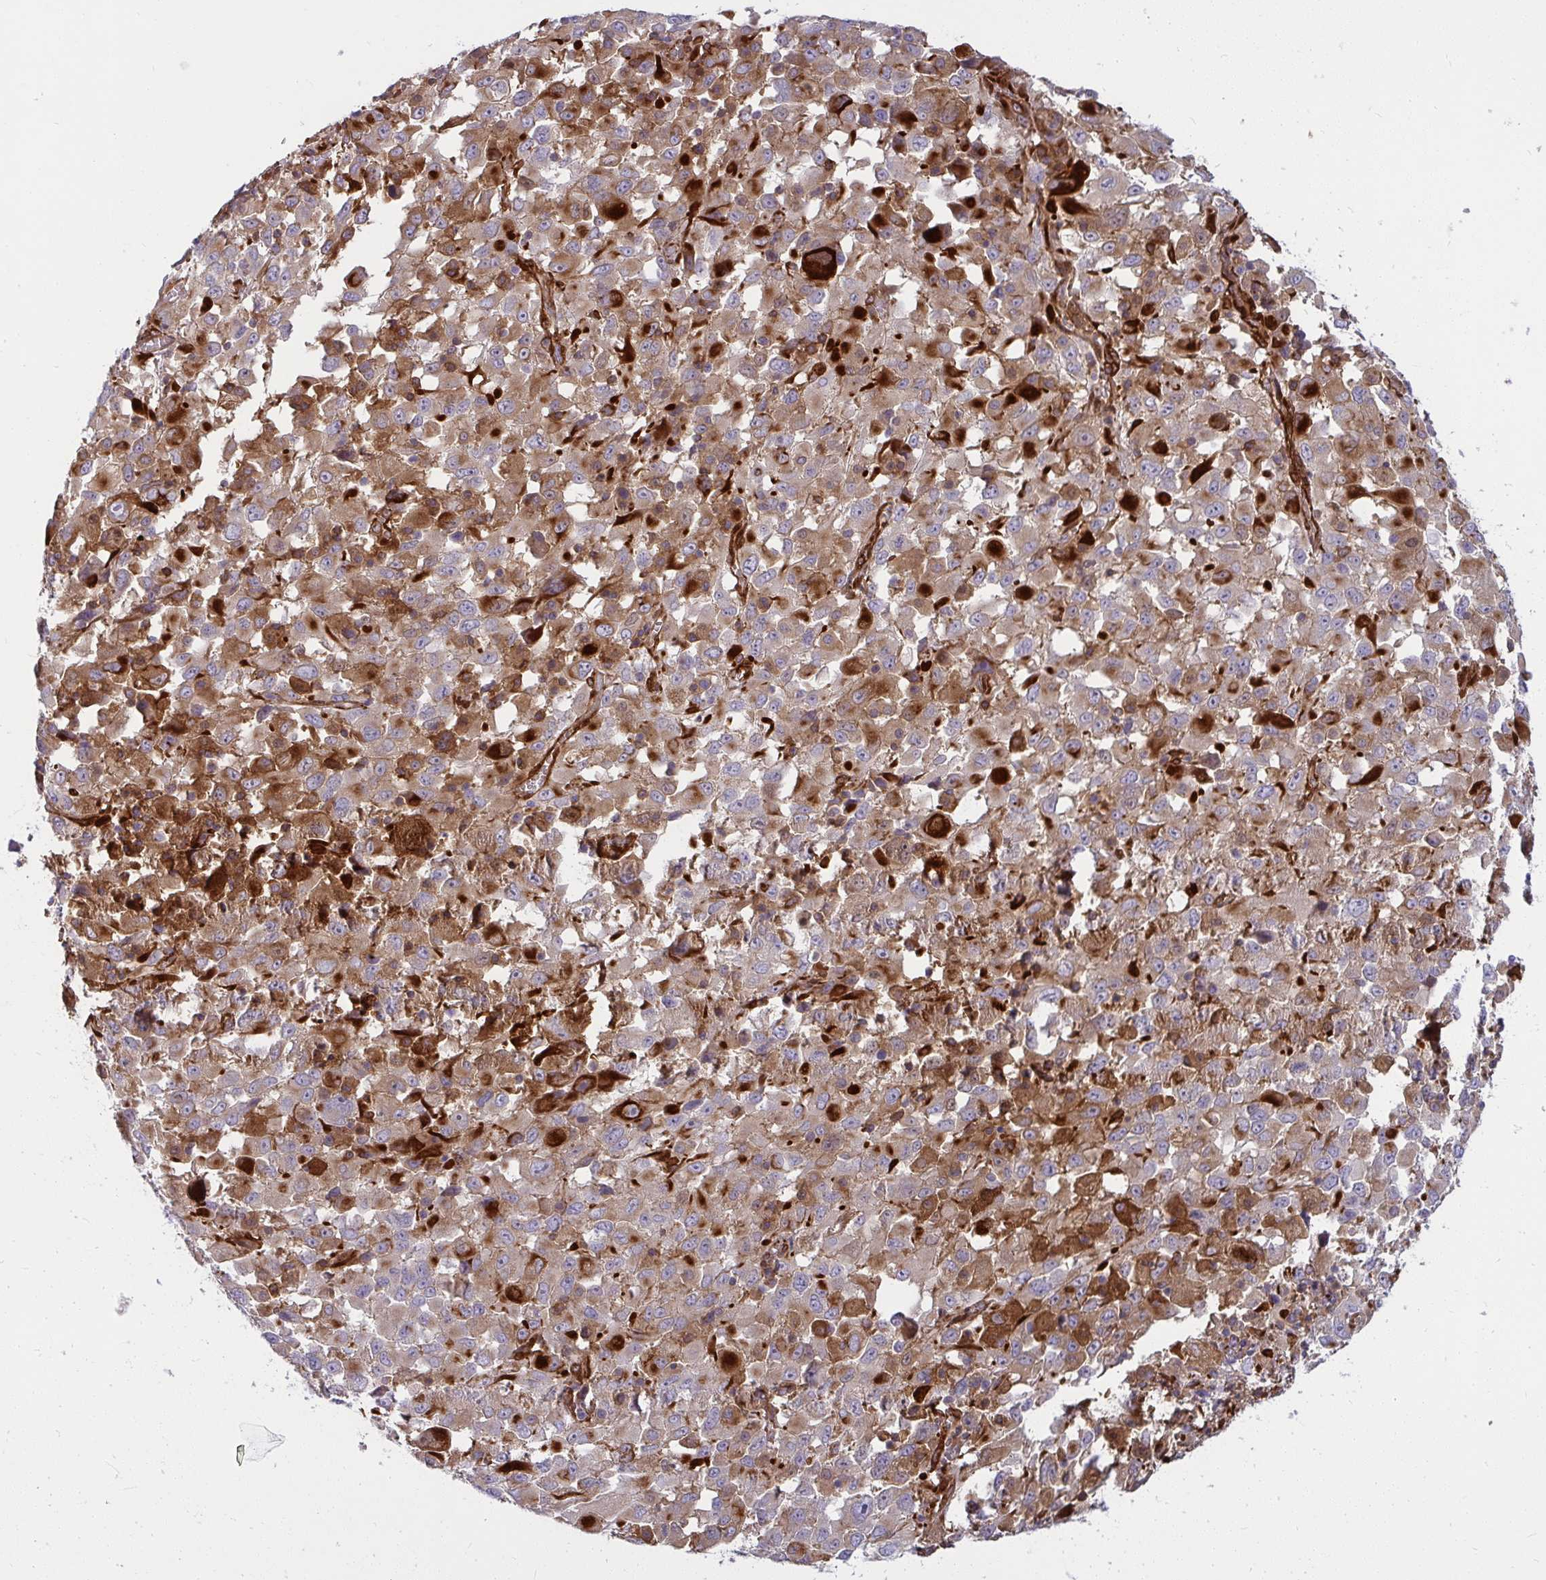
{"staining": {"intensity": "moderate", "quantity": ">75%", "location": "cytoplasmic/membranous"}, "tissue": "melanoma", "cell_type": "Tumor cells", "image_type": "cancer", "snomed": [{"axis": "morphology", "description": "Malignant melanoma, Metastatic site"}, {"axis": "topography", "description": "Soft tissue"}], "caption": "The photomicrograph demonstrates staining of melanoma, revealing moderate cytoplasmic/membranous protein positivity (brown color) within tumor cells.", "gene": "IFIT3", "patient": {"sex": "male", "age": 50}}